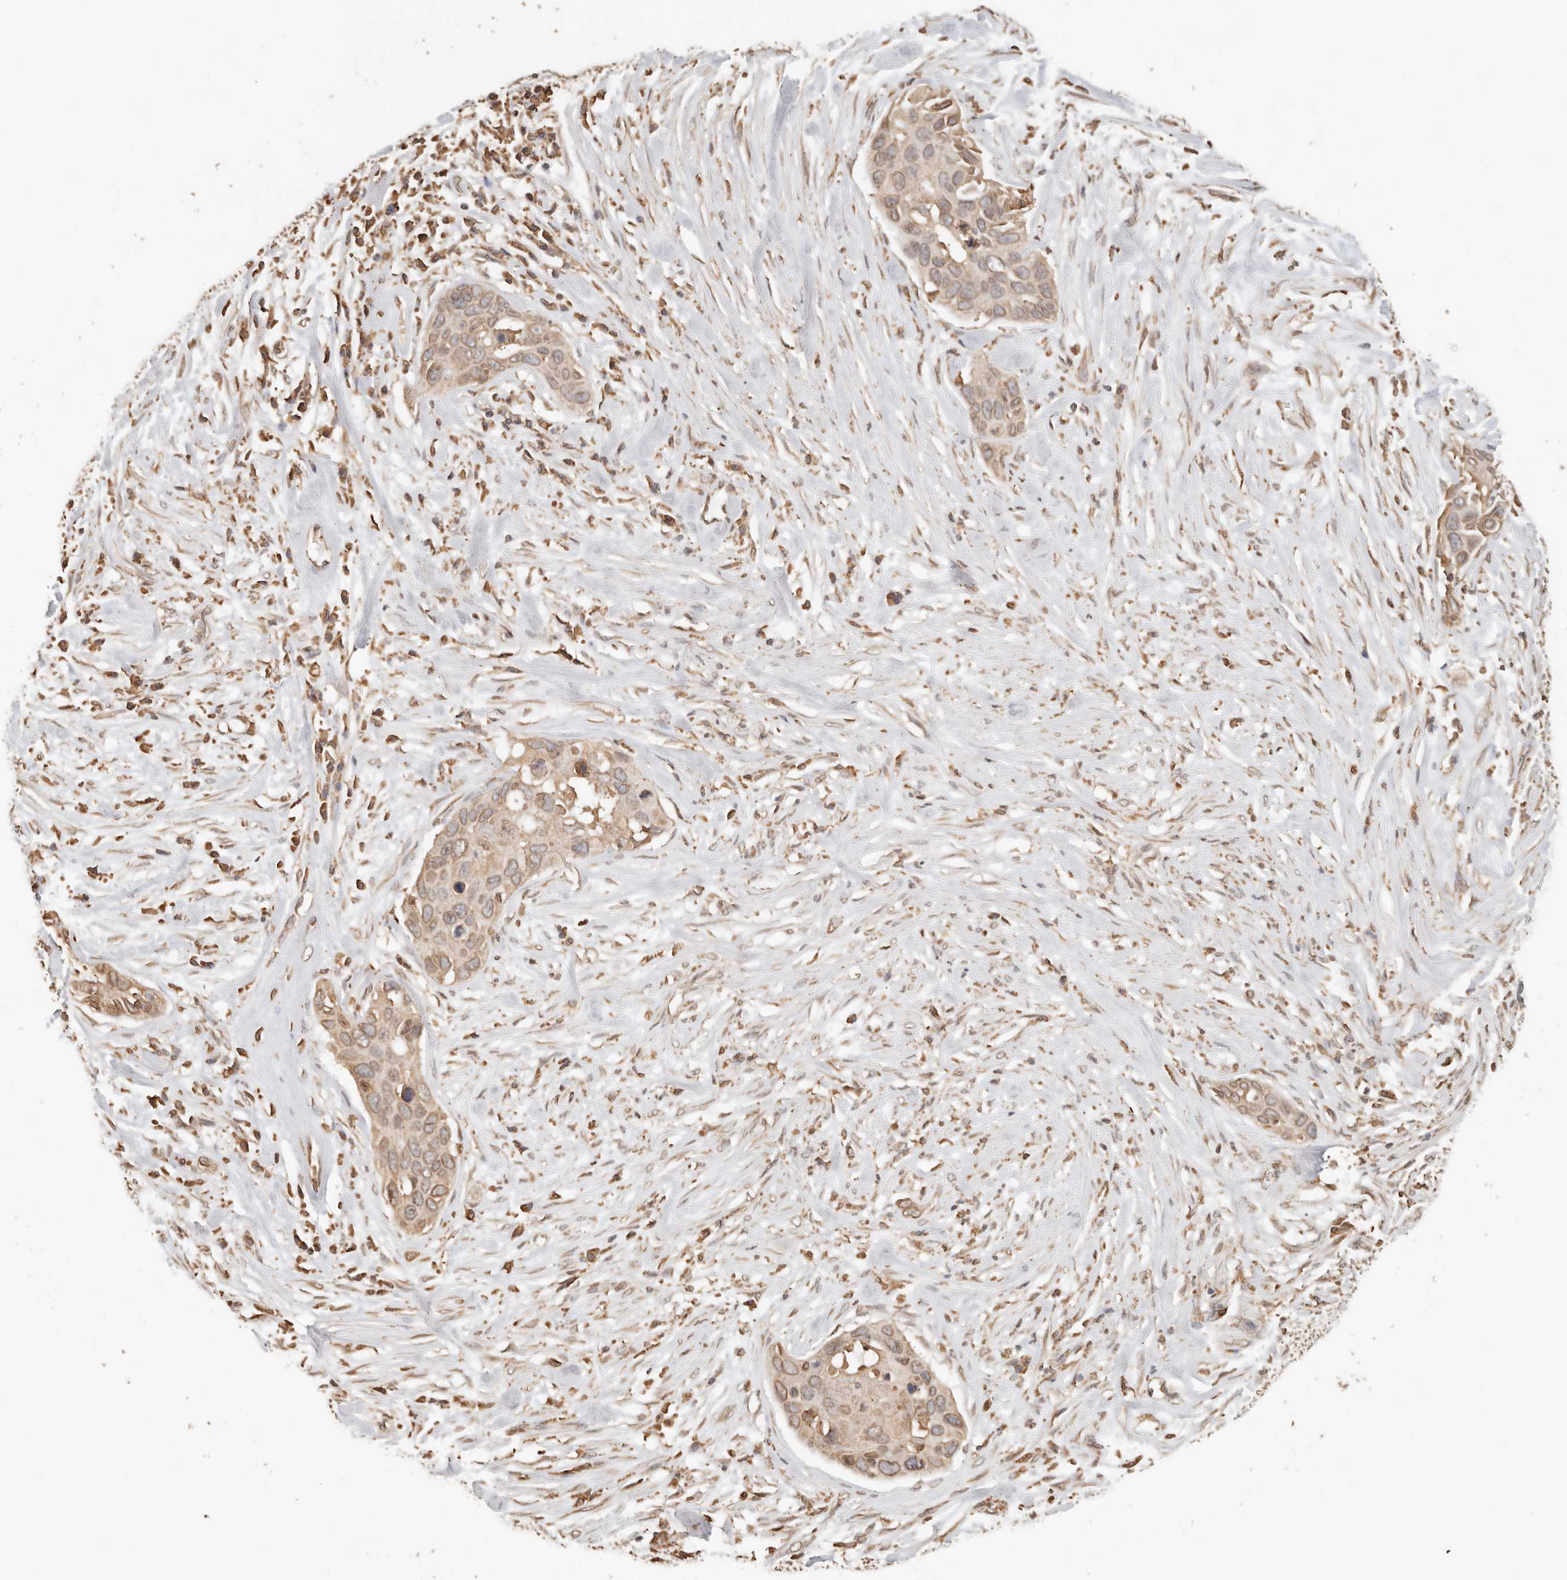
{"staining": {"intensity": "moderate", "quantity": ">75%", "location": "cytoplasmic/membranous"}, "tissue": "pancreatic cancer", "cell_type": "Tumor cells", "image_type": "cancer", "snomed": [{"axis": "morphology", "description": "Adenocarcinoma, NOS"}, {"axis": "topography", "description": "Pancreas"}], "caption": "Tumor cells show moderate cytoplasmic/membranous positivity in approximately >75% of cells in pancreatic adenocarcinoma. The staining is performed using DAB brown chromogen to label protein expression. The nuclei are counter-stained blue using hematoxylin.", "gene": "ARHGEF10L", "patient": {"sex": "female", "age": 60}}